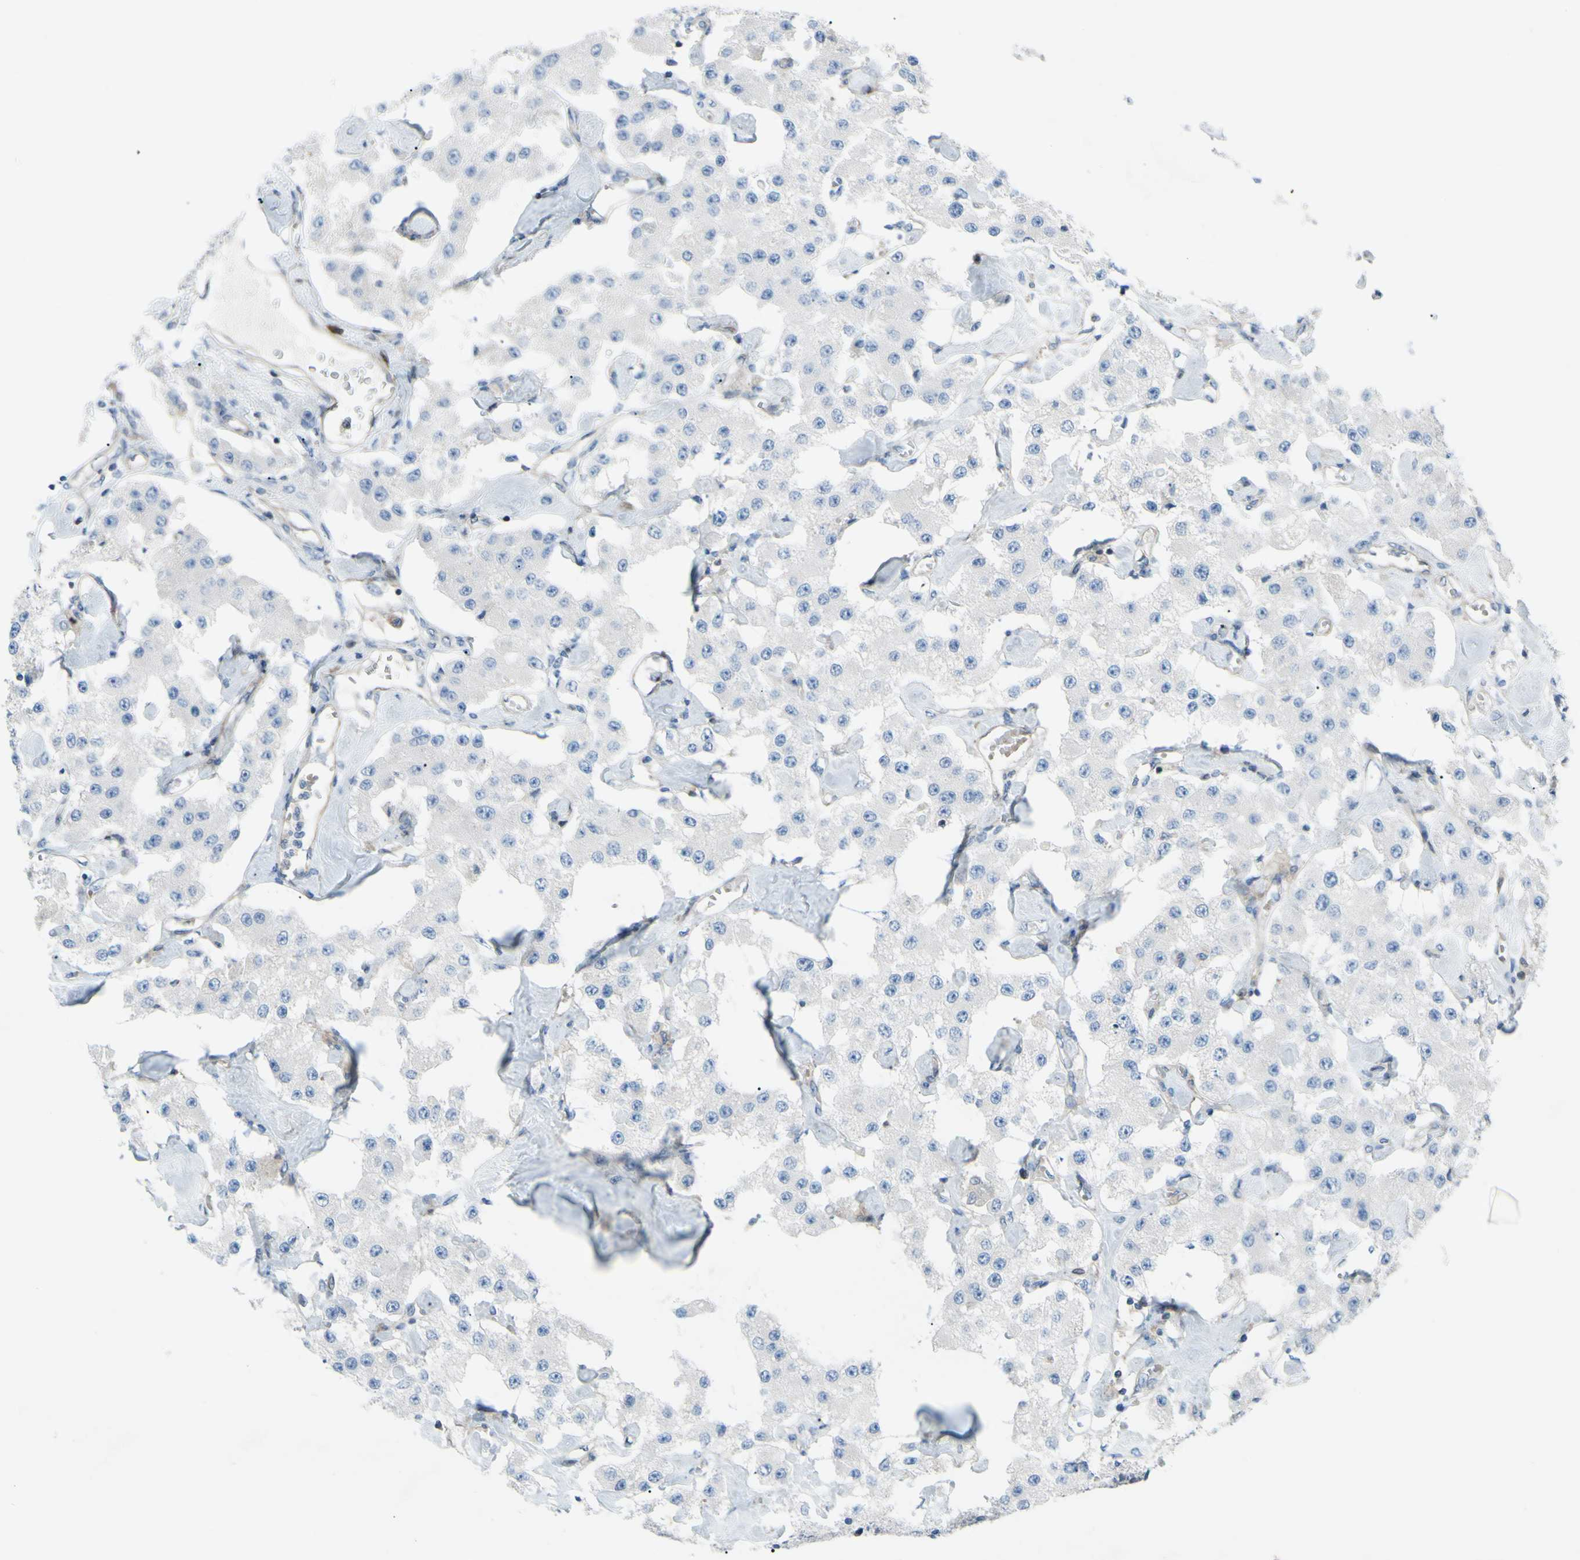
{"staining": {"intensity": "negative", "quantity": "none", "location": "none"}, "tissue": "carcinoid", "cell_type": "Tumor cells", "image_type": "cancer", "snomed": [{"axis": "morphology", "description": "Carcinoid, malignant, NOS"}, {"axis": "topography", "description": "Pancreas"}], "caption": "DAB immunohistochemical staining of human carcinoid shows no significant positivity in tumor cells.", "gene": "PAK2", "patient": {"sex": "male", "age": 41}}